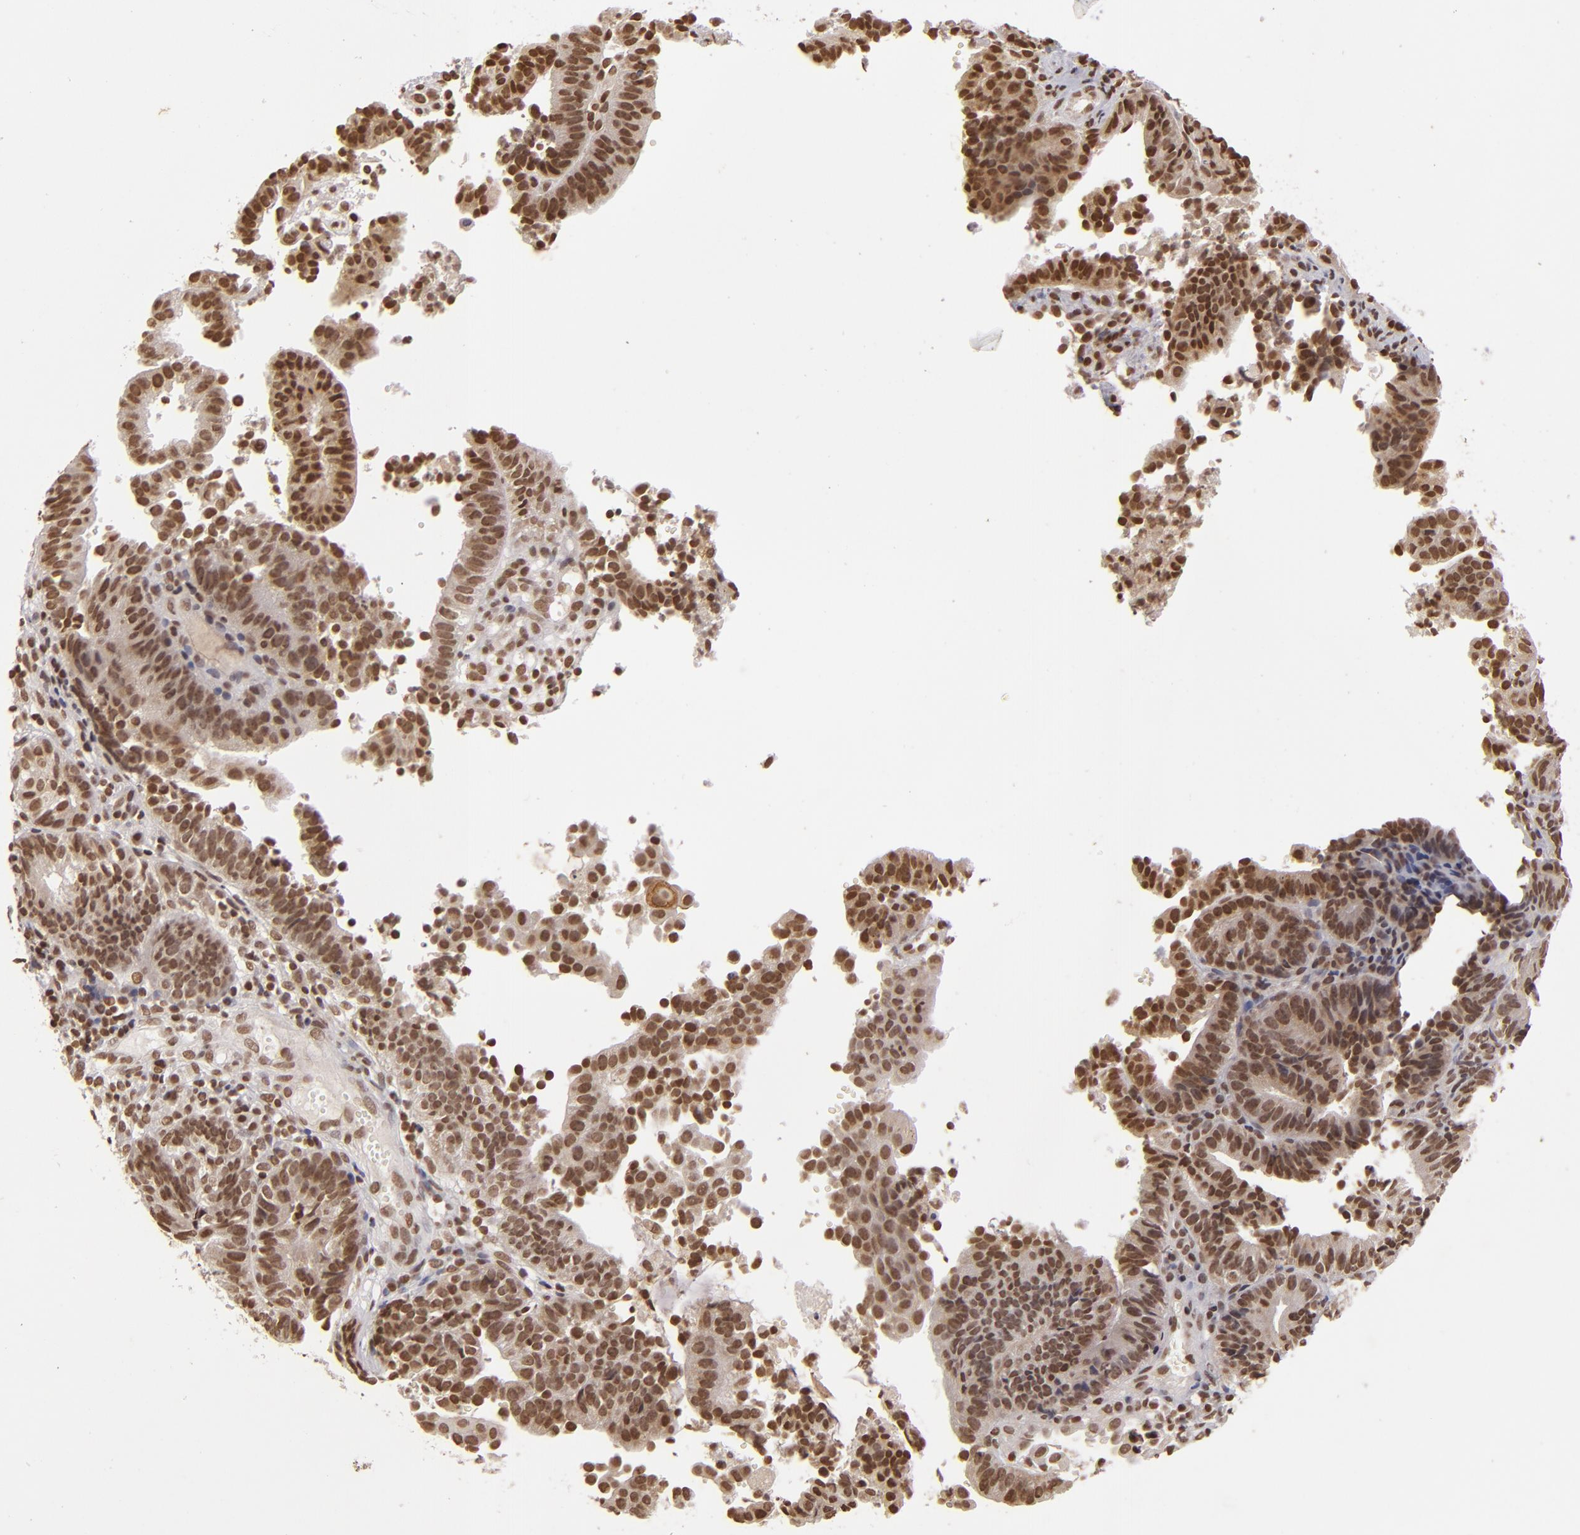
{"staining": {"intensity": "moderate", "quantity": ">75%", "location": "nuclear"}, "tissue": "cervical cancer", "cell_type": "Tumor cells", "image_type": "cancer", "snomed": [{"axis": "morphology", "description": "Adenocarcinoma, NOS"}, {"axis": "topography", "description": "Cervix"}], "caption": "IHC micrograph of neoplastic tissue: cervical cancer (adenocarcinoma) stained using immunohistochemistry (IHC) exhibits medium levels of moderate protein expression localized specifically in the nuclear of tumor cells, appearing as a nuclear brown color.", "gene": "CUL3", "patient": {"sex": "female", "age": 60}}